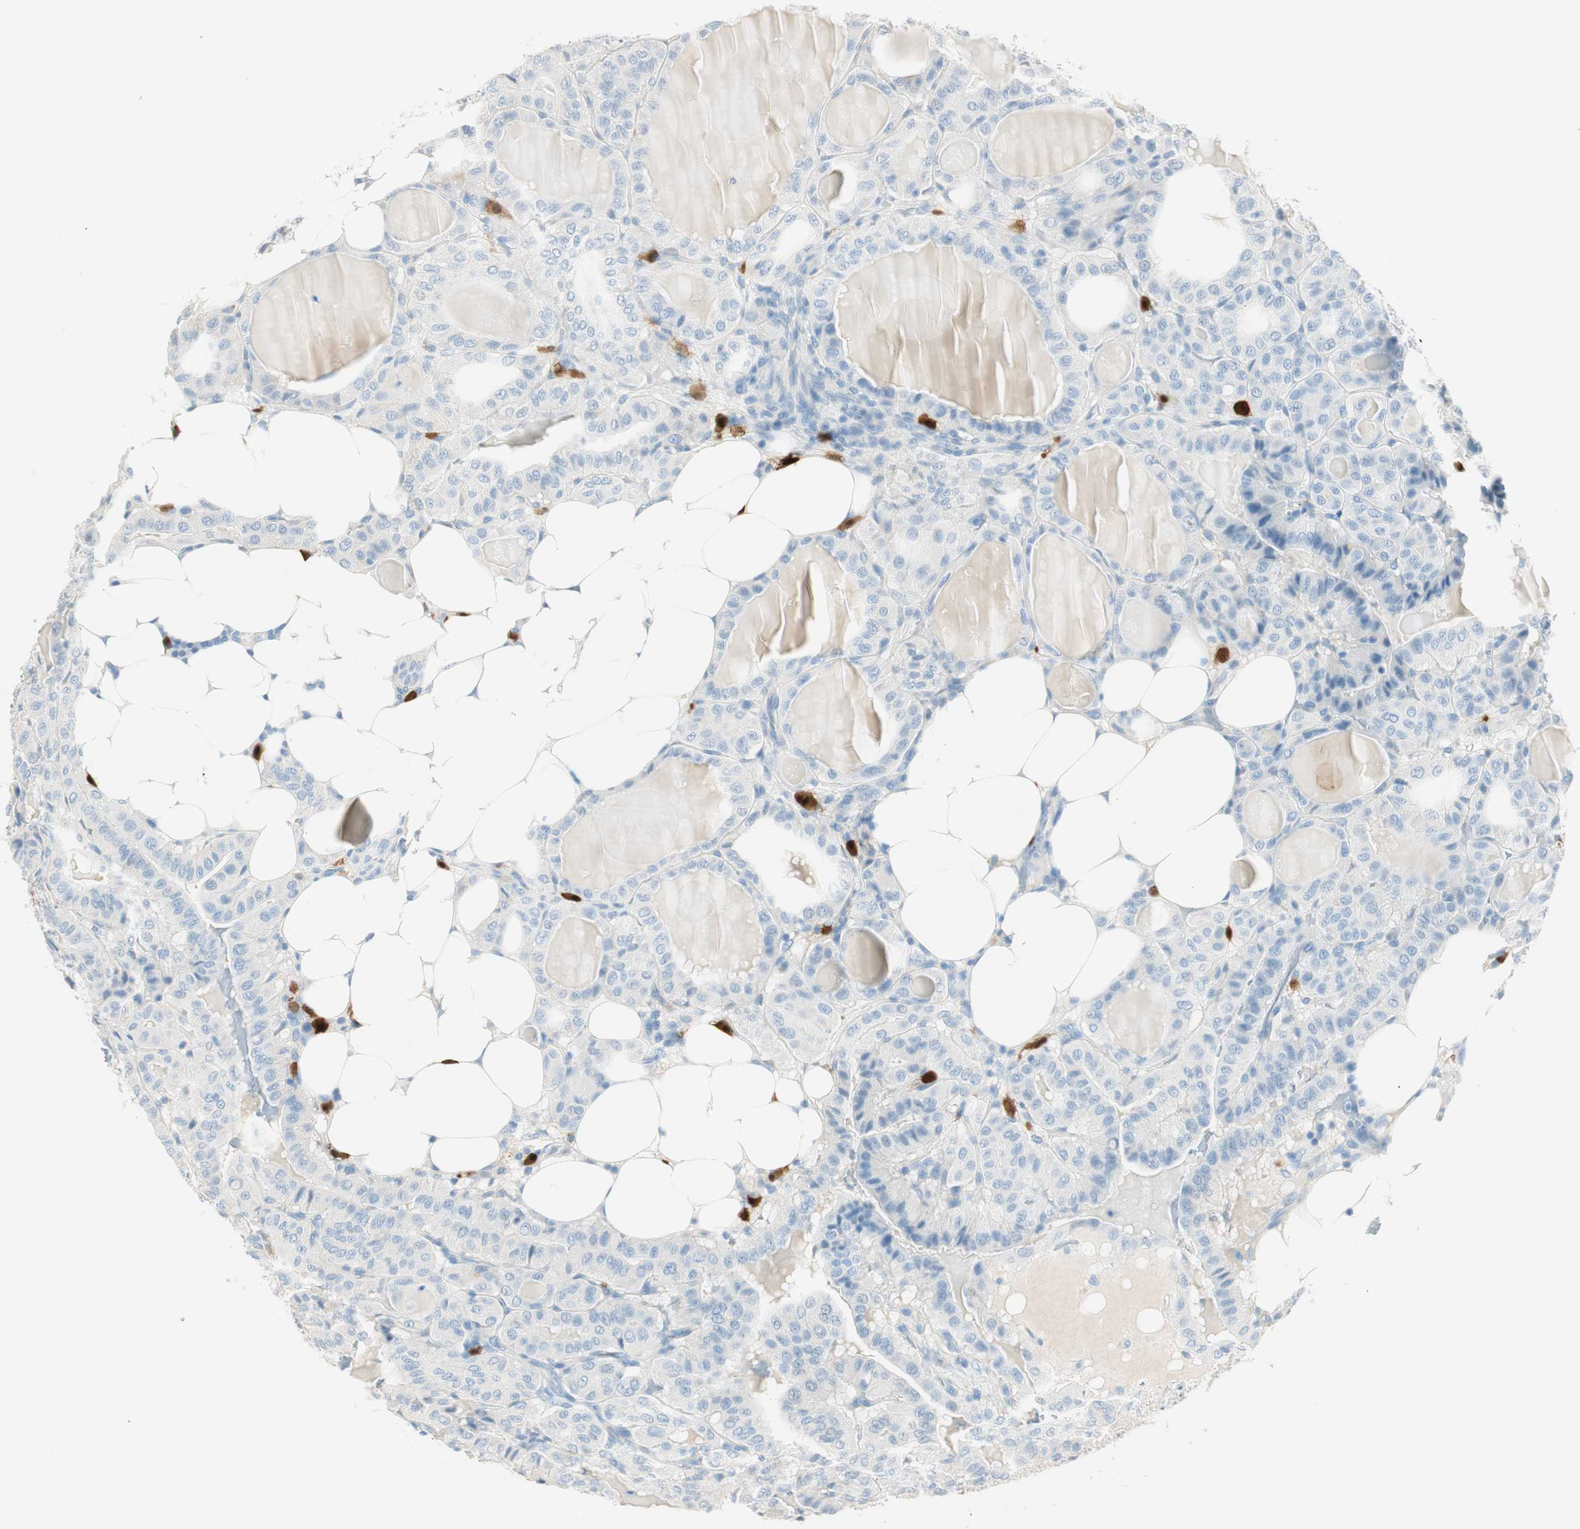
{"staining": {"intensity": "negative", "quantity": "none", "location": "none"}, "tissue": "thyroid cancer", "cell_type": "Tumor cells", "image_type": "cancer", "snomed": [{"axis": "morphology", "description": "Papillary adenocarcinoma, NOS"}, {"axis": "topography", "description": "Thyroid gland"}], "caption": "High magnification brightfield microscopy of thyroid cancer (papillary adenocarcinoma) stained with DAB (brown) and counterstained with hematoxylin (blue): tumor cells show no significant expression.", "gene": "HPGD", "patient": {"sex": "male", "age": 77}}